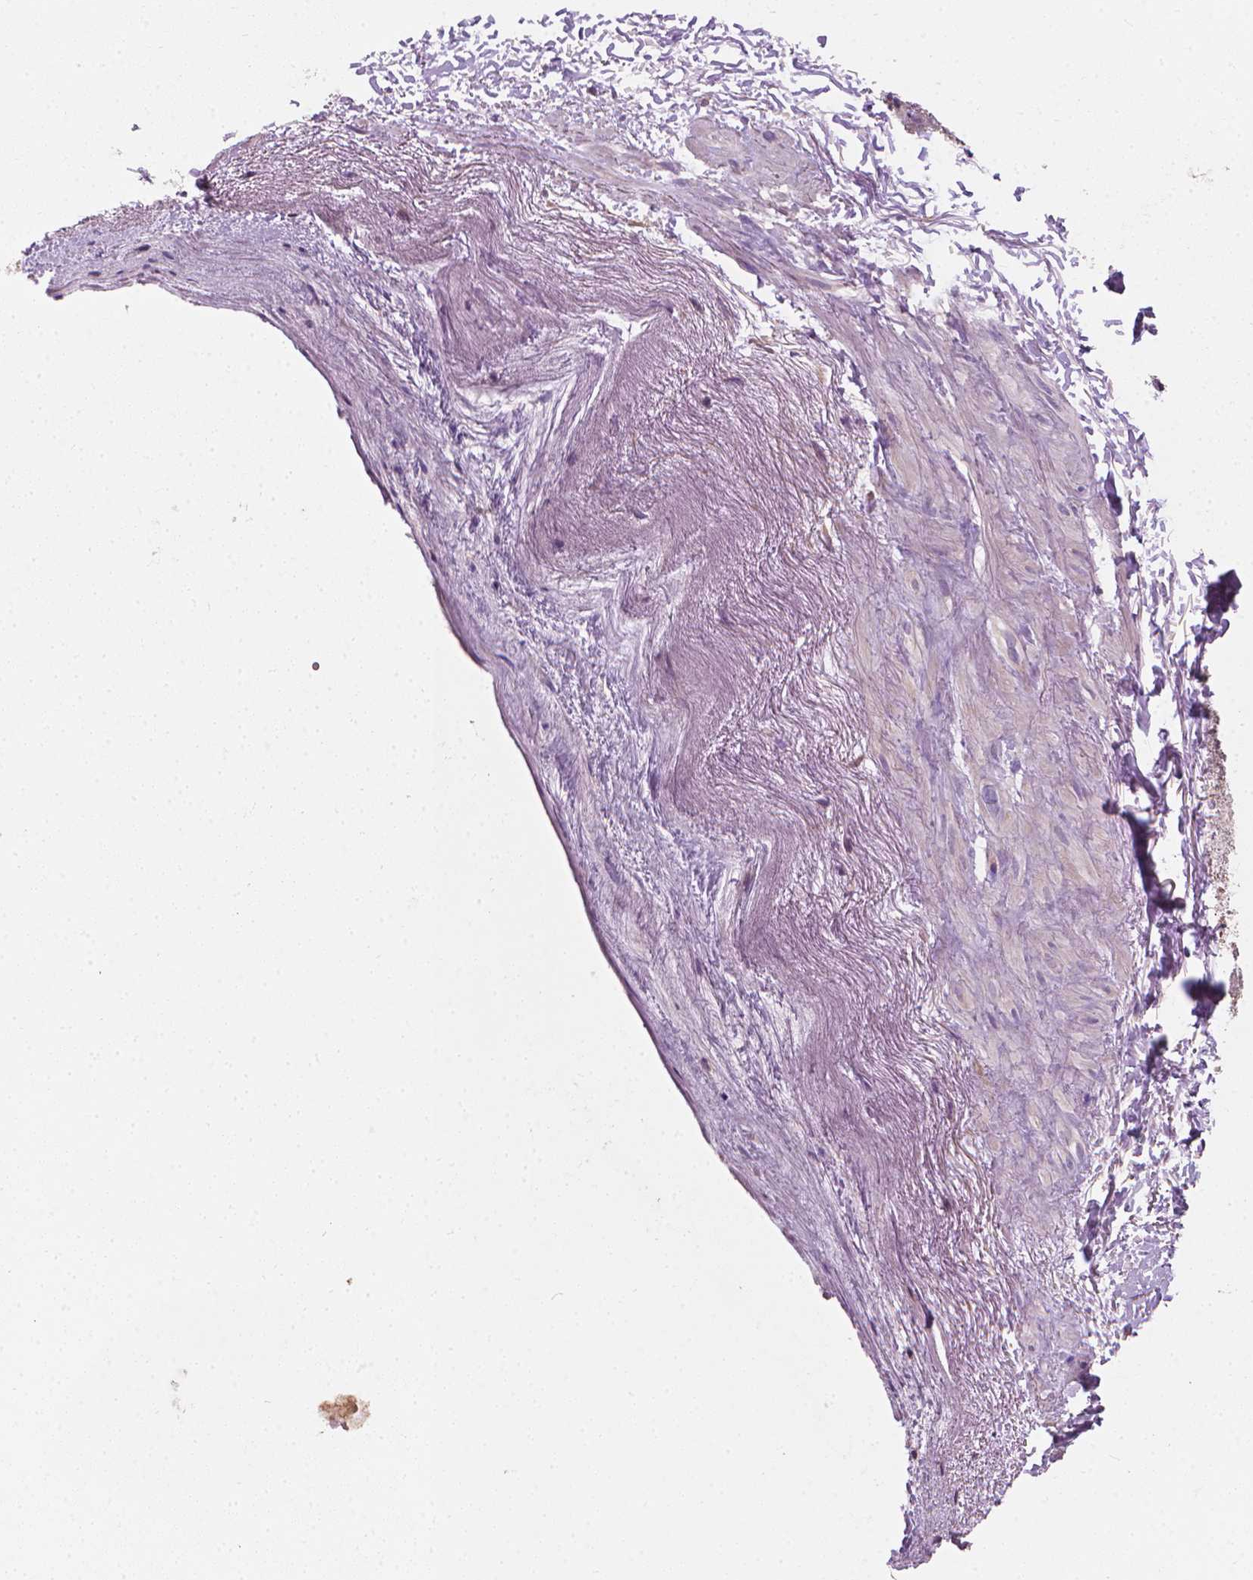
{"staining": {"intensity": "weak", "quantity": "25%-75%", "location": "cytoplasmic/membranous"}, "tissue": "heart muscle", "cell_type": "Cardiomyocytes", "image_type": "normal", "snomed": [{"axis": "morphology", "description": "Normal tissue, NOS"}, {"axis": "topography", "description": "Heart"}], "caption": "Heart muscle stained with DAB (3,3'-diaminobenzidine) IHC displays low levels of weak cytoplasmic/membranous positivity in approximately 25%-75% of cardiomyocytes. (Stains: DAB (3,3'-diaminobenzidine) in brown, nuclei in blue, Microscopy: brightfield microscopy at high magnification).", "gene": "RIIAD1", "patient": {"sex": "male", "age": 62}}